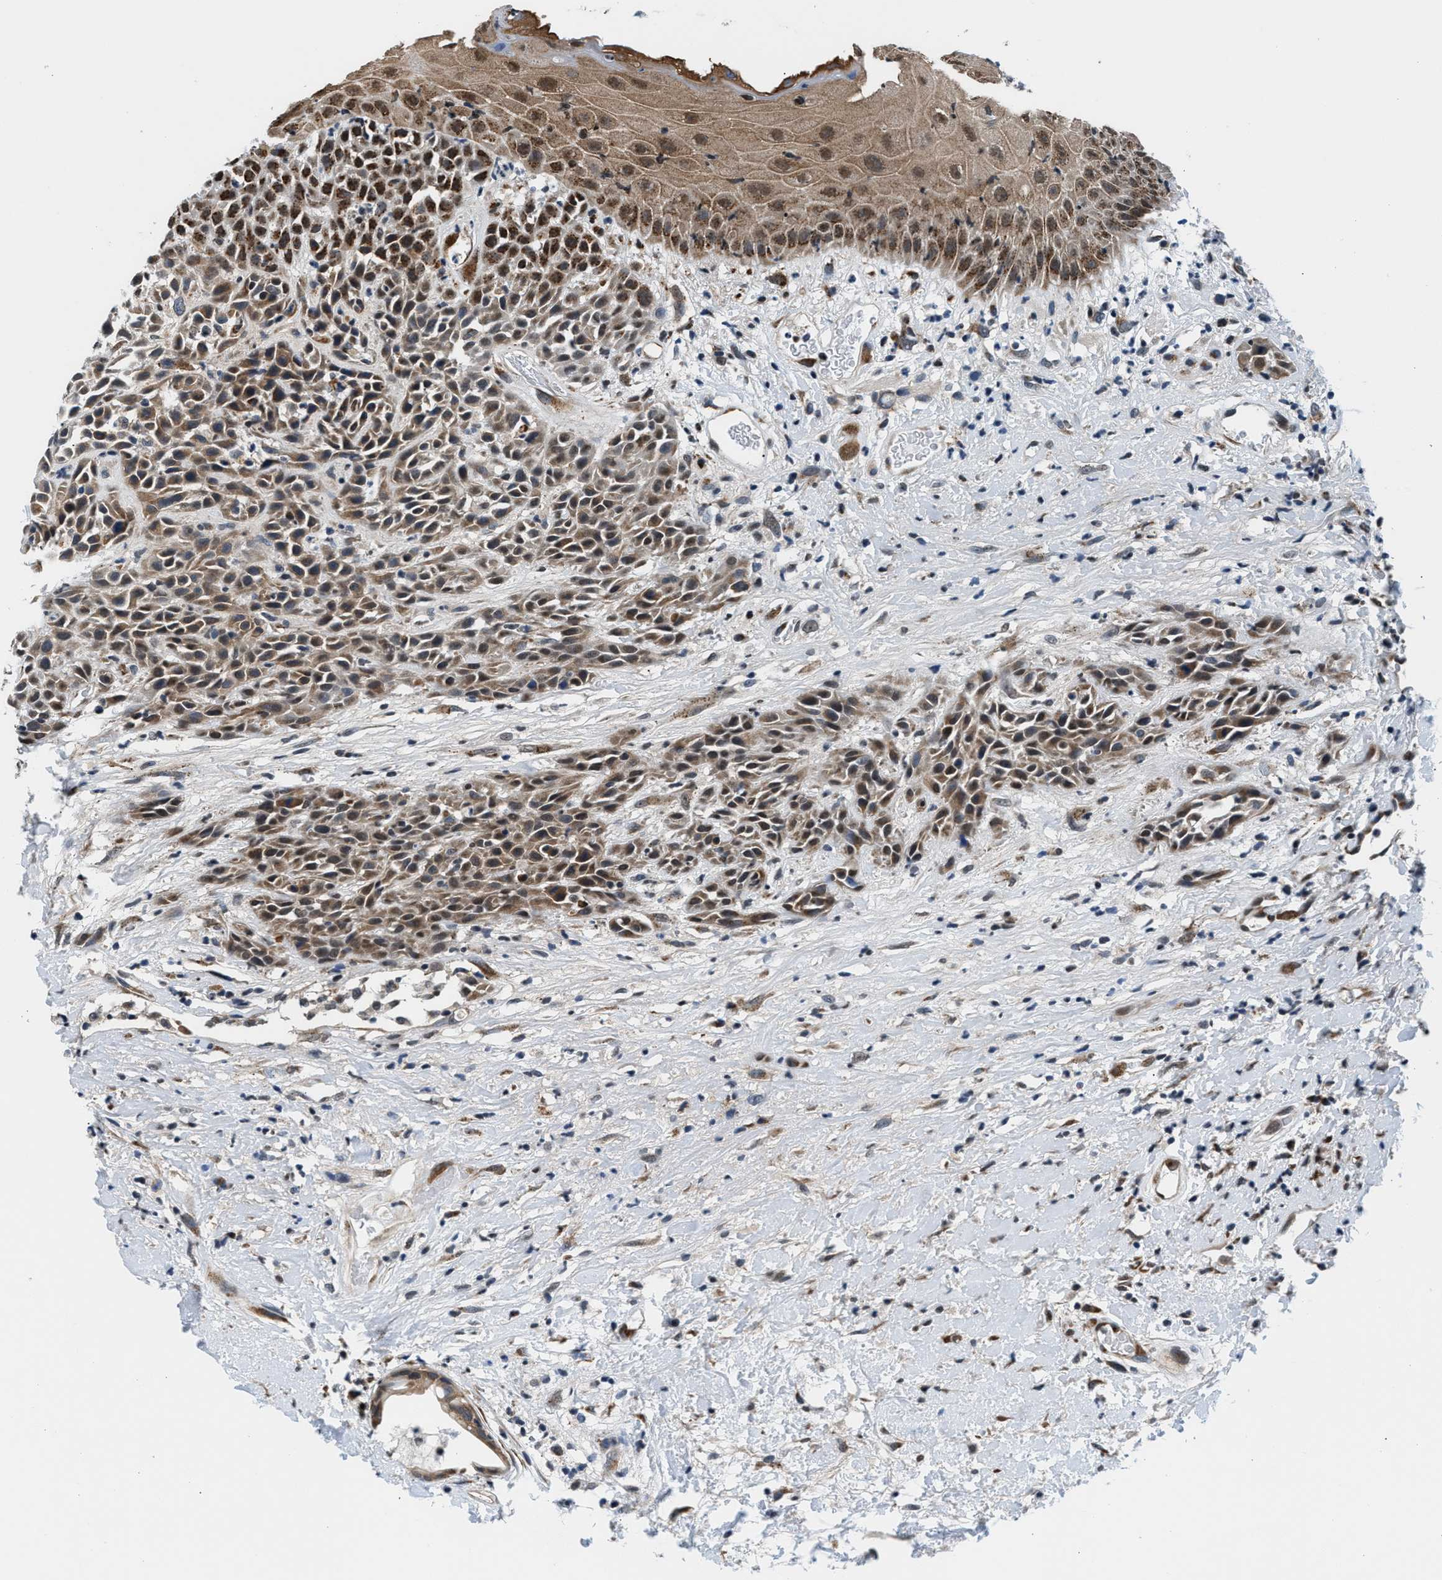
{"staining": {"intensity": "moderate", "quantity": ">75%", "location": "cytoplasmic/membranous"}, "tissue": "head and neck cancer", "cell_type": "Tumor cells", "image_type": "cancer", "snomed": [{"axis": "morphology", "description": "Normal tissue, NOS"}, {"axis": "morphology", "description": "Squamous cell carcinoma, NOS"}, {"axis": "topography", "description": "Cartilage tissue"}, {"axis": "topography", "description": "Head-Neck"}], "caption": "Squamous cell carcinoma (head and neck) tissue displays moderate cytoplasmic/membranous positivity in about >75% of tumor cells, visualized by immunohistochemistry.", "gene": "KCNMB2", "patient": {"sex": "male", "age": 62}}